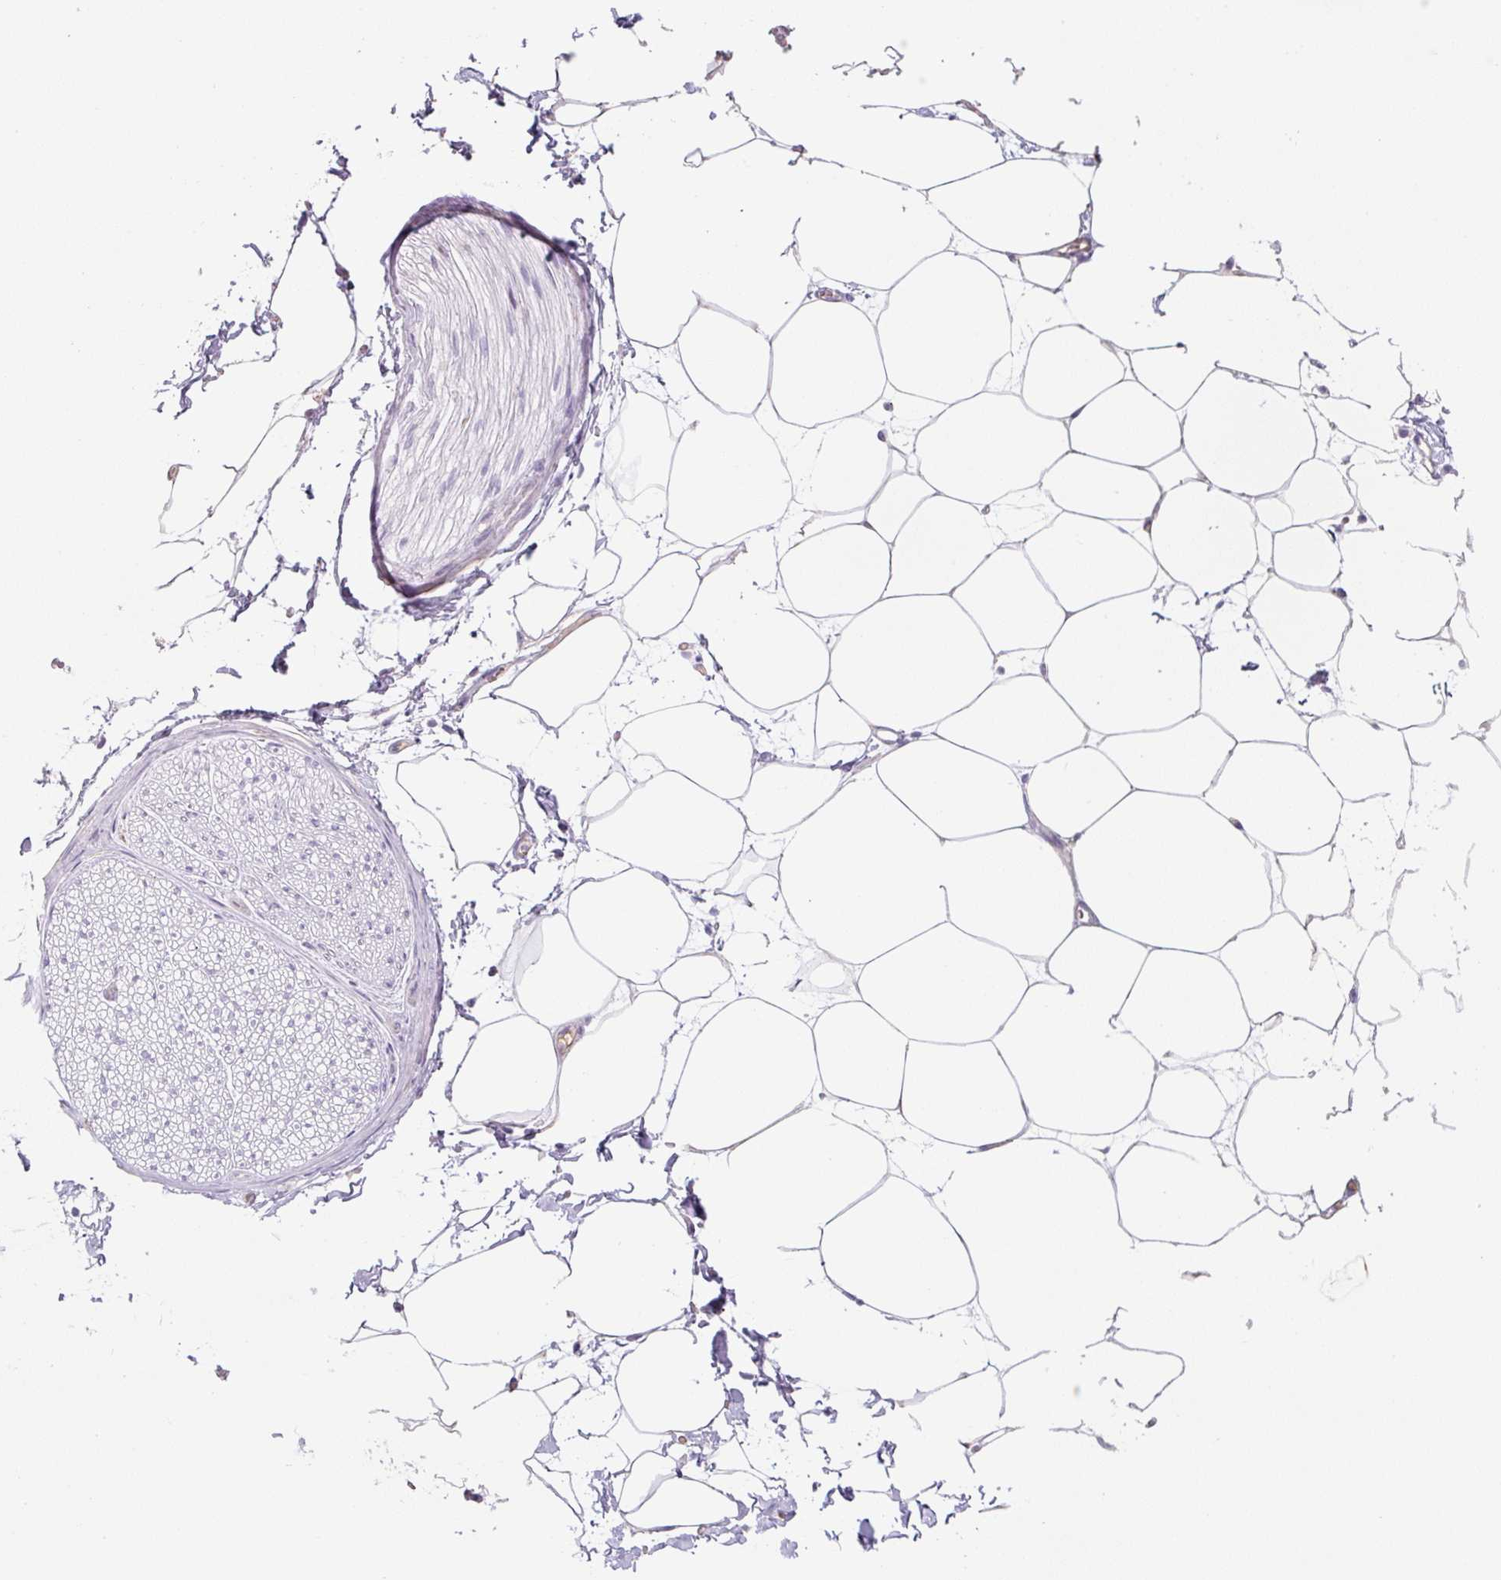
{"staining": {"intensity": "negative", "quantity": "none", "location": "none"}, "tissue": "adipose tissue", "cell_type": "Adipocytes", "image_type": "normal", "snomed": [{"axis": "morphology", "description": "Normal tissue, NOS"}, {"axis": "topography", "description": "Adipose tissue"}, {"axis": "topography", "description": "Vascular tissue"}, {"axis": "topography", "description": "Rectum"}, {"axis": "topography", "description": "Peripheral nerve tissue"}], "caption": "A high-resolution photomicrograph shows IHC staining of benign adipose tissue, which shows no significant positivity in adipocytes.", "gene": "PRM1", "patient": {"sex": "female", "age": 69}}